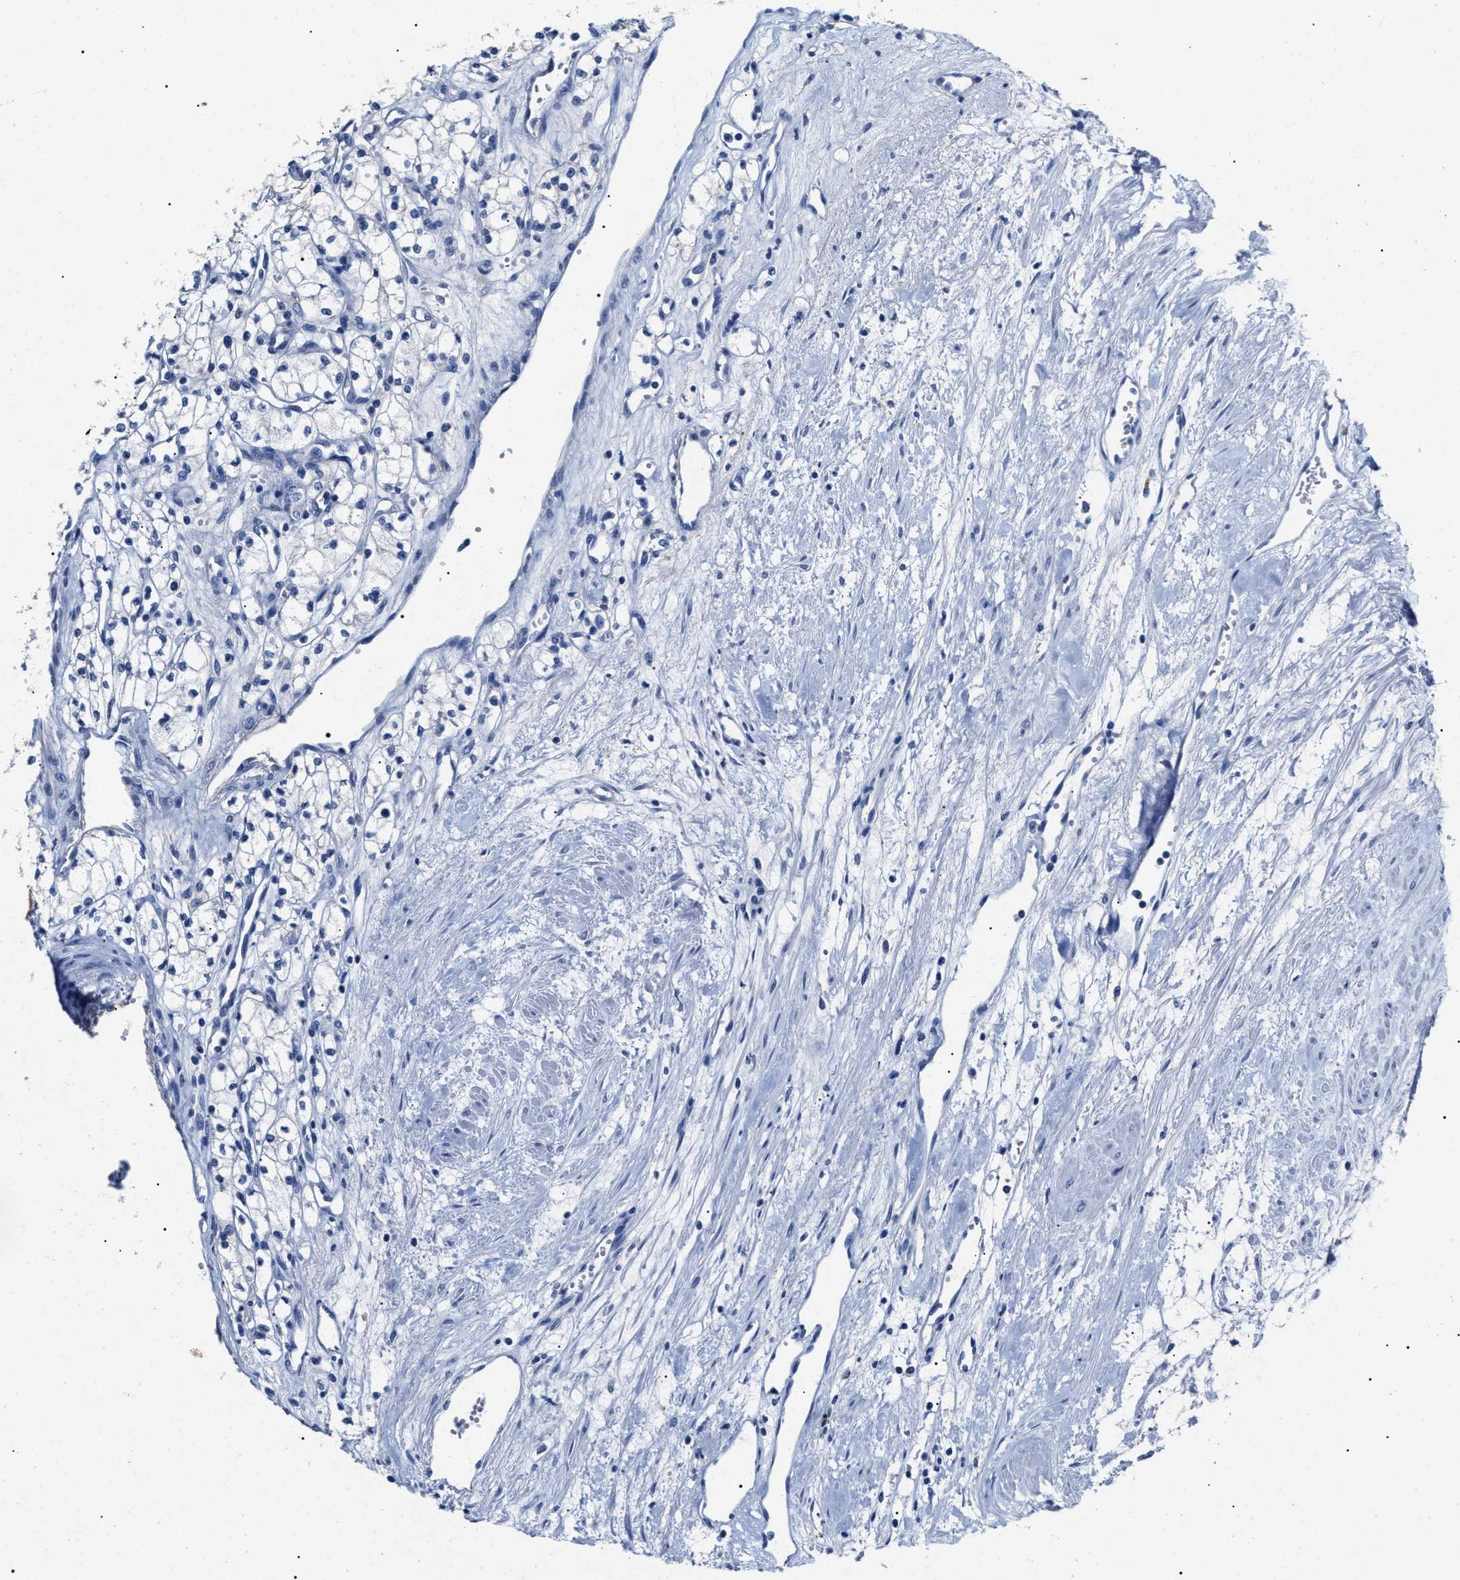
{"staining": {"intensity": "negative", "quantity": "none", "location": "none"}, "tissue": "renal cancer", "cell_type": "Tumor cells", "image_type": "cancer", "snomed": [{"axis": "morphology", "description": "Adenocarcinoma, NOS"}, {"axis": "topography", "description": "Kidney"}], "caption": "Immunohistochemistry (IHC) image of neoplastic tissue: human renal adenocarcinoma stained with DAB (3,3'-diaminobenzidine) reveals no significant protein expression in tumor cells.", "gene": "LRRC8E", "patient": {"sex": "male", "age": 59}}